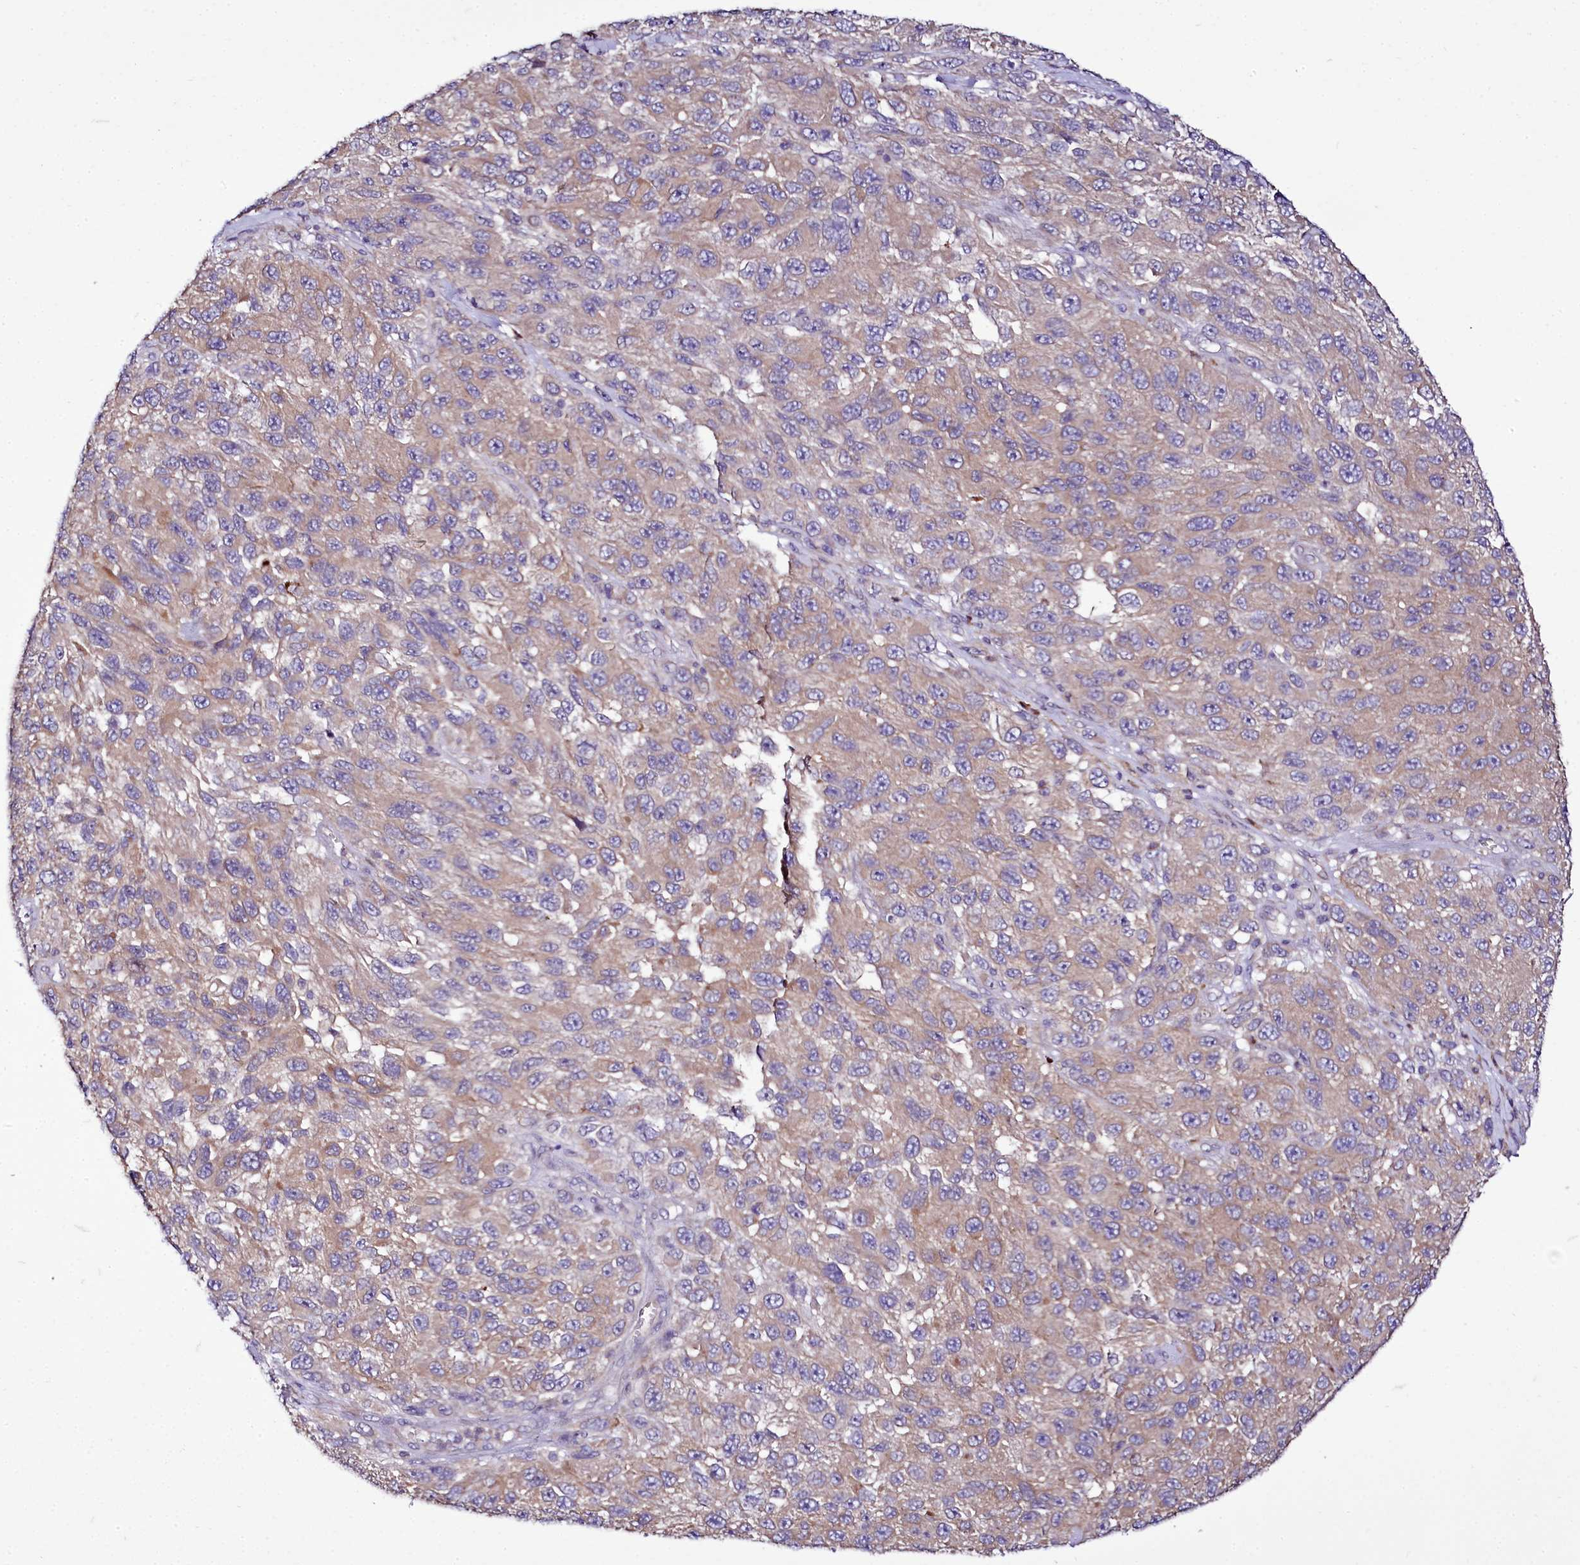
{"staining": {"intensity": "weak", "quantity": "25%-75%", "location": "cytoplasmic/membranous"}, "tissue": "melanoma", "cell_type": "Tumor cells", "image_type": "cancer", "snomed": [{"axis": "morphology", "description": "Normal tissue, NOS"}, {"axis": "morphology", "description": "Malignant melanoma, NOS"}, {"axis": "topography", "description": "Skin"}], "caption": "Human melanoma stained for a protein (brown) reveals weak cytoplasmic/membranous positive positivity in about 25%-75% of tumor cells.", "gene": "ZC3H12C", "patient": {"sex": "female", "age": 96}}